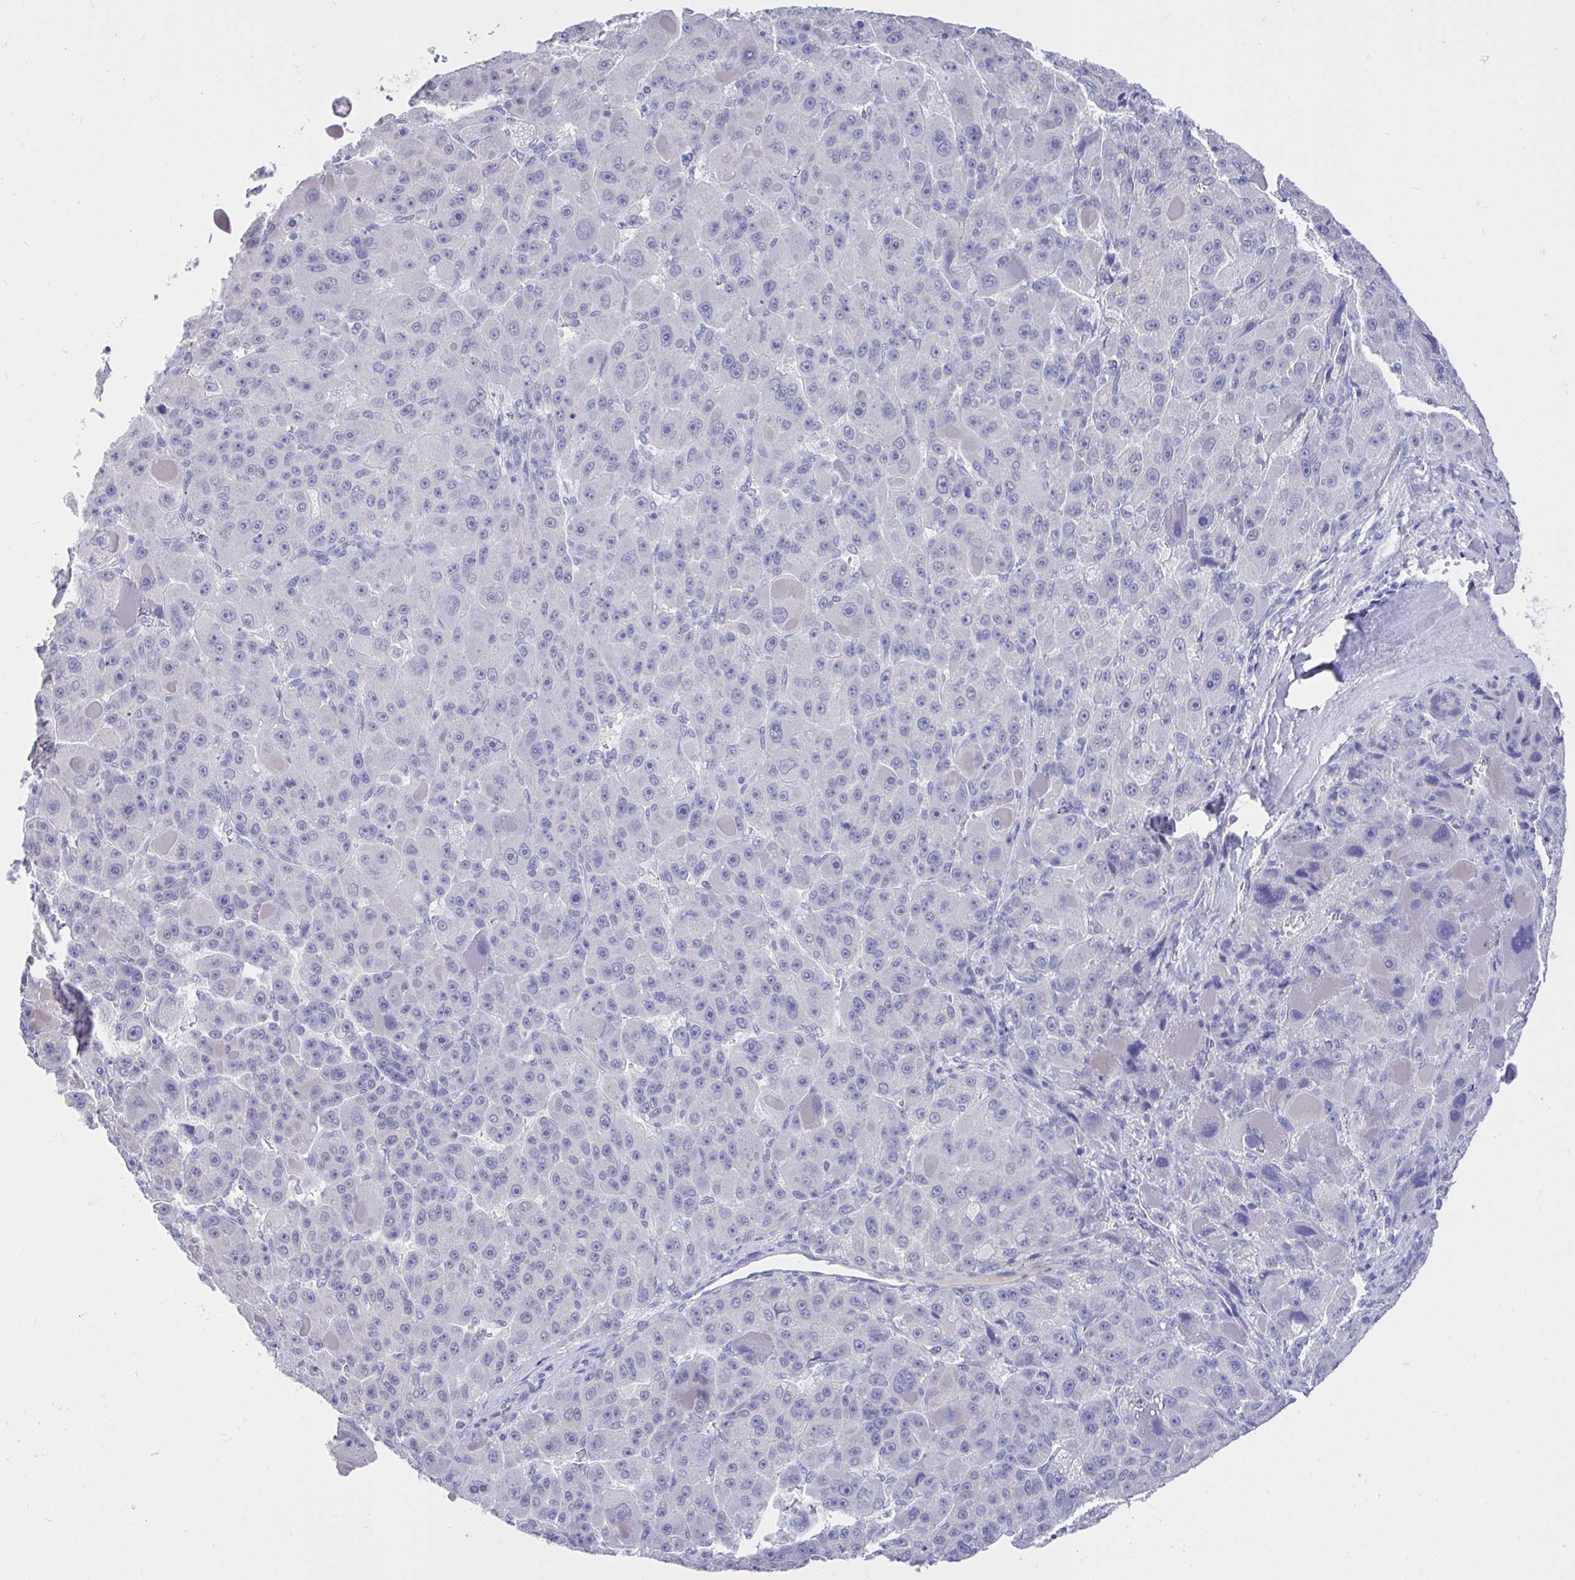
{"staining": {"intensity": "negative", "quantity": "none", "location": "none"}, "tissue": "liver cancer", "cell_type": "Tumor cells", "image_type": "cancer", "snomed": [{"axis": "morphology", "description": "Carcinoma, Hepatocellular, NOS"}, {"axis": "topography", "description": "Liver"}], "caption": "This is an immunohistochemistry (IHC) photomicrograph of liver cancer (hepatocellular carcinoma). There is no positivity in tumor cells.", "gene": "MS4A12", "patient": {"sex": "male", "age": 76}}